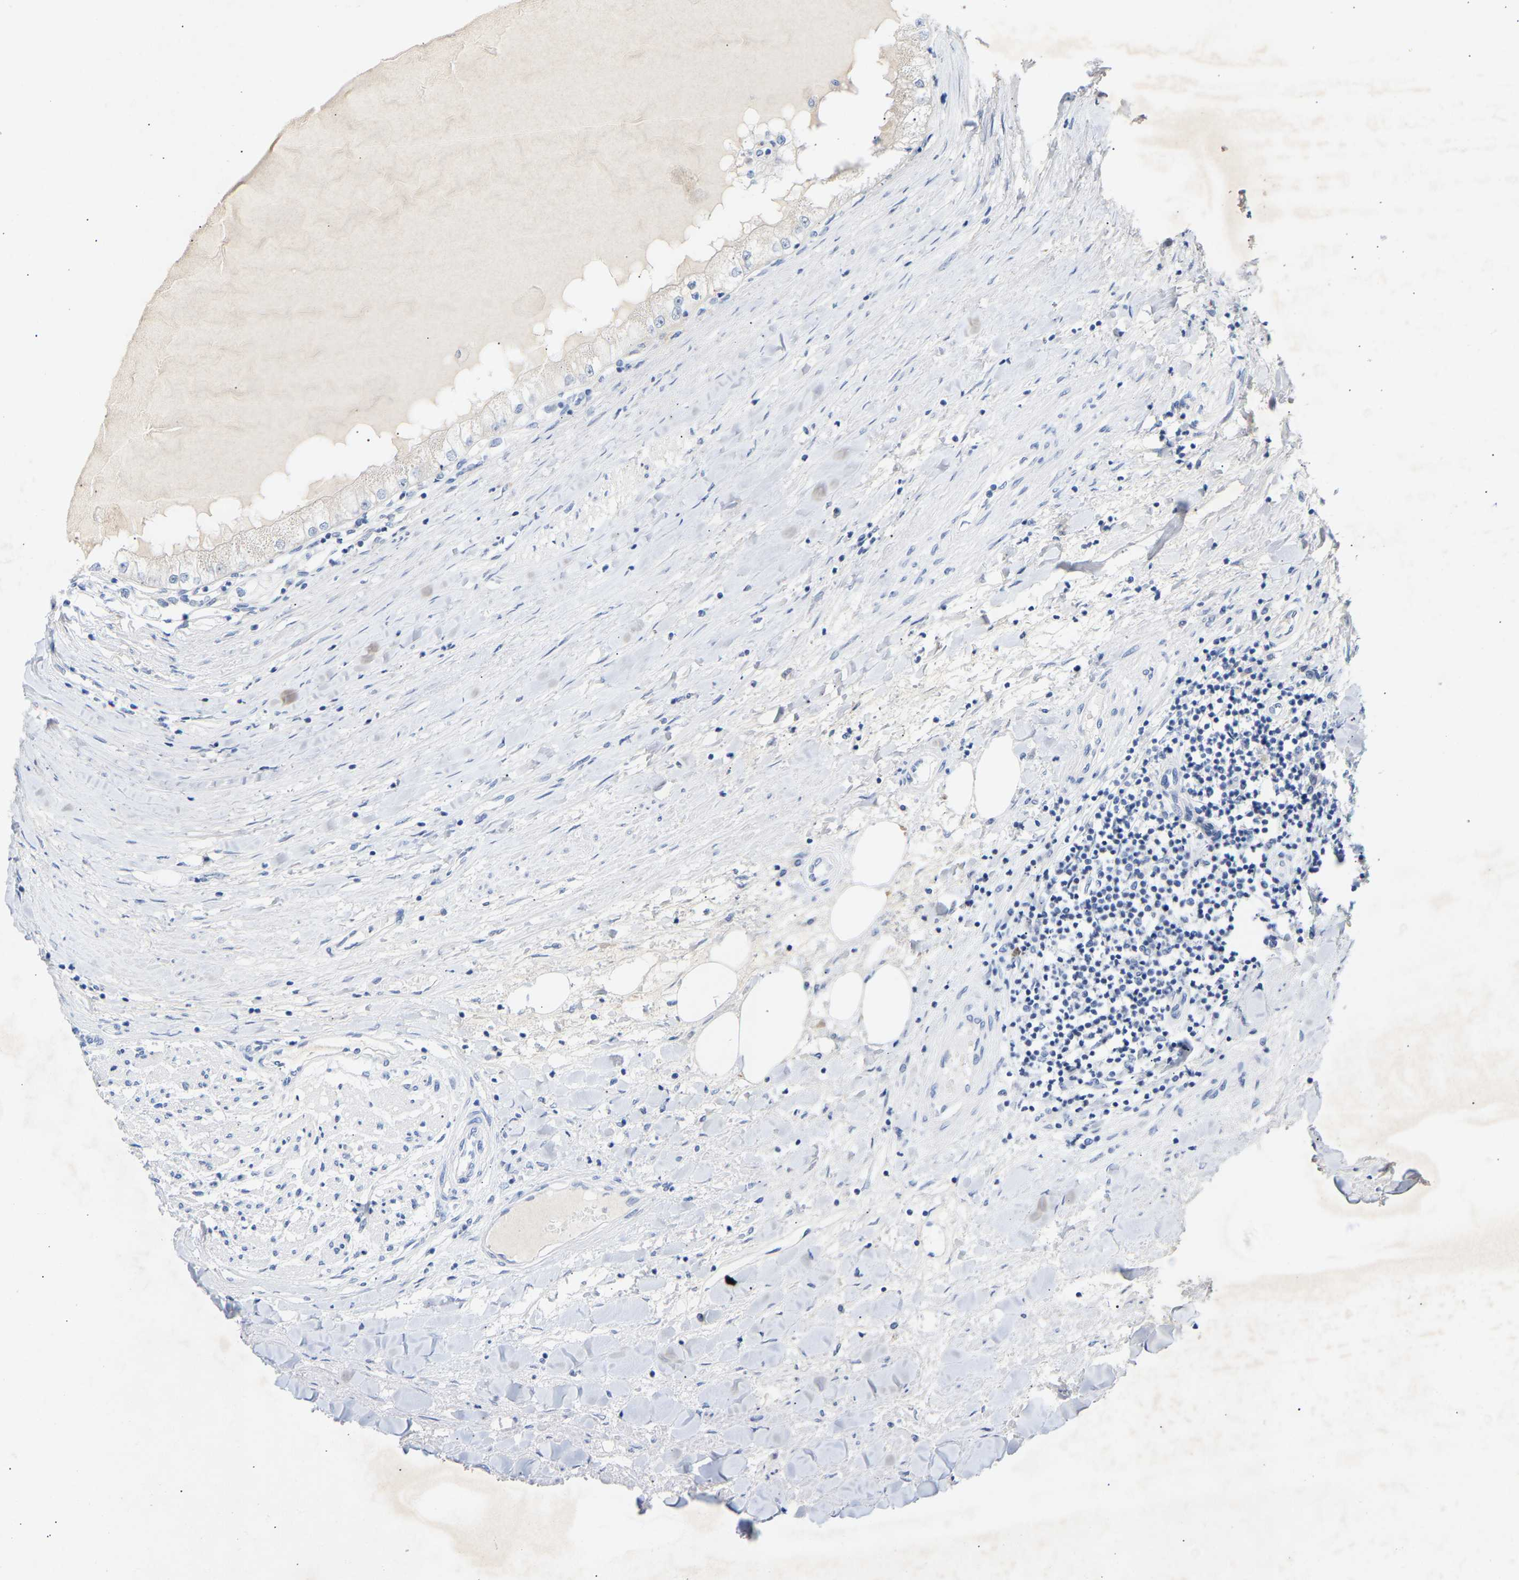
{"staining": {"intensity": "negative", "quantity": "none", "location": "none"}, "tissue": "renal cancer", "cell_type": "Tumor cells", "image_type": "cancer", "snomed": [{"axis": "morphology", "description": "Adenocarcinoma, NOS"}, {"axis": "topography", "description": "Kidney"}], "caption": "Histopathology image shows no protein expression in tumor cells of renal cancer tissue.", "gene": "PEX1", "patient": {"sex": "male", "age": 68}}